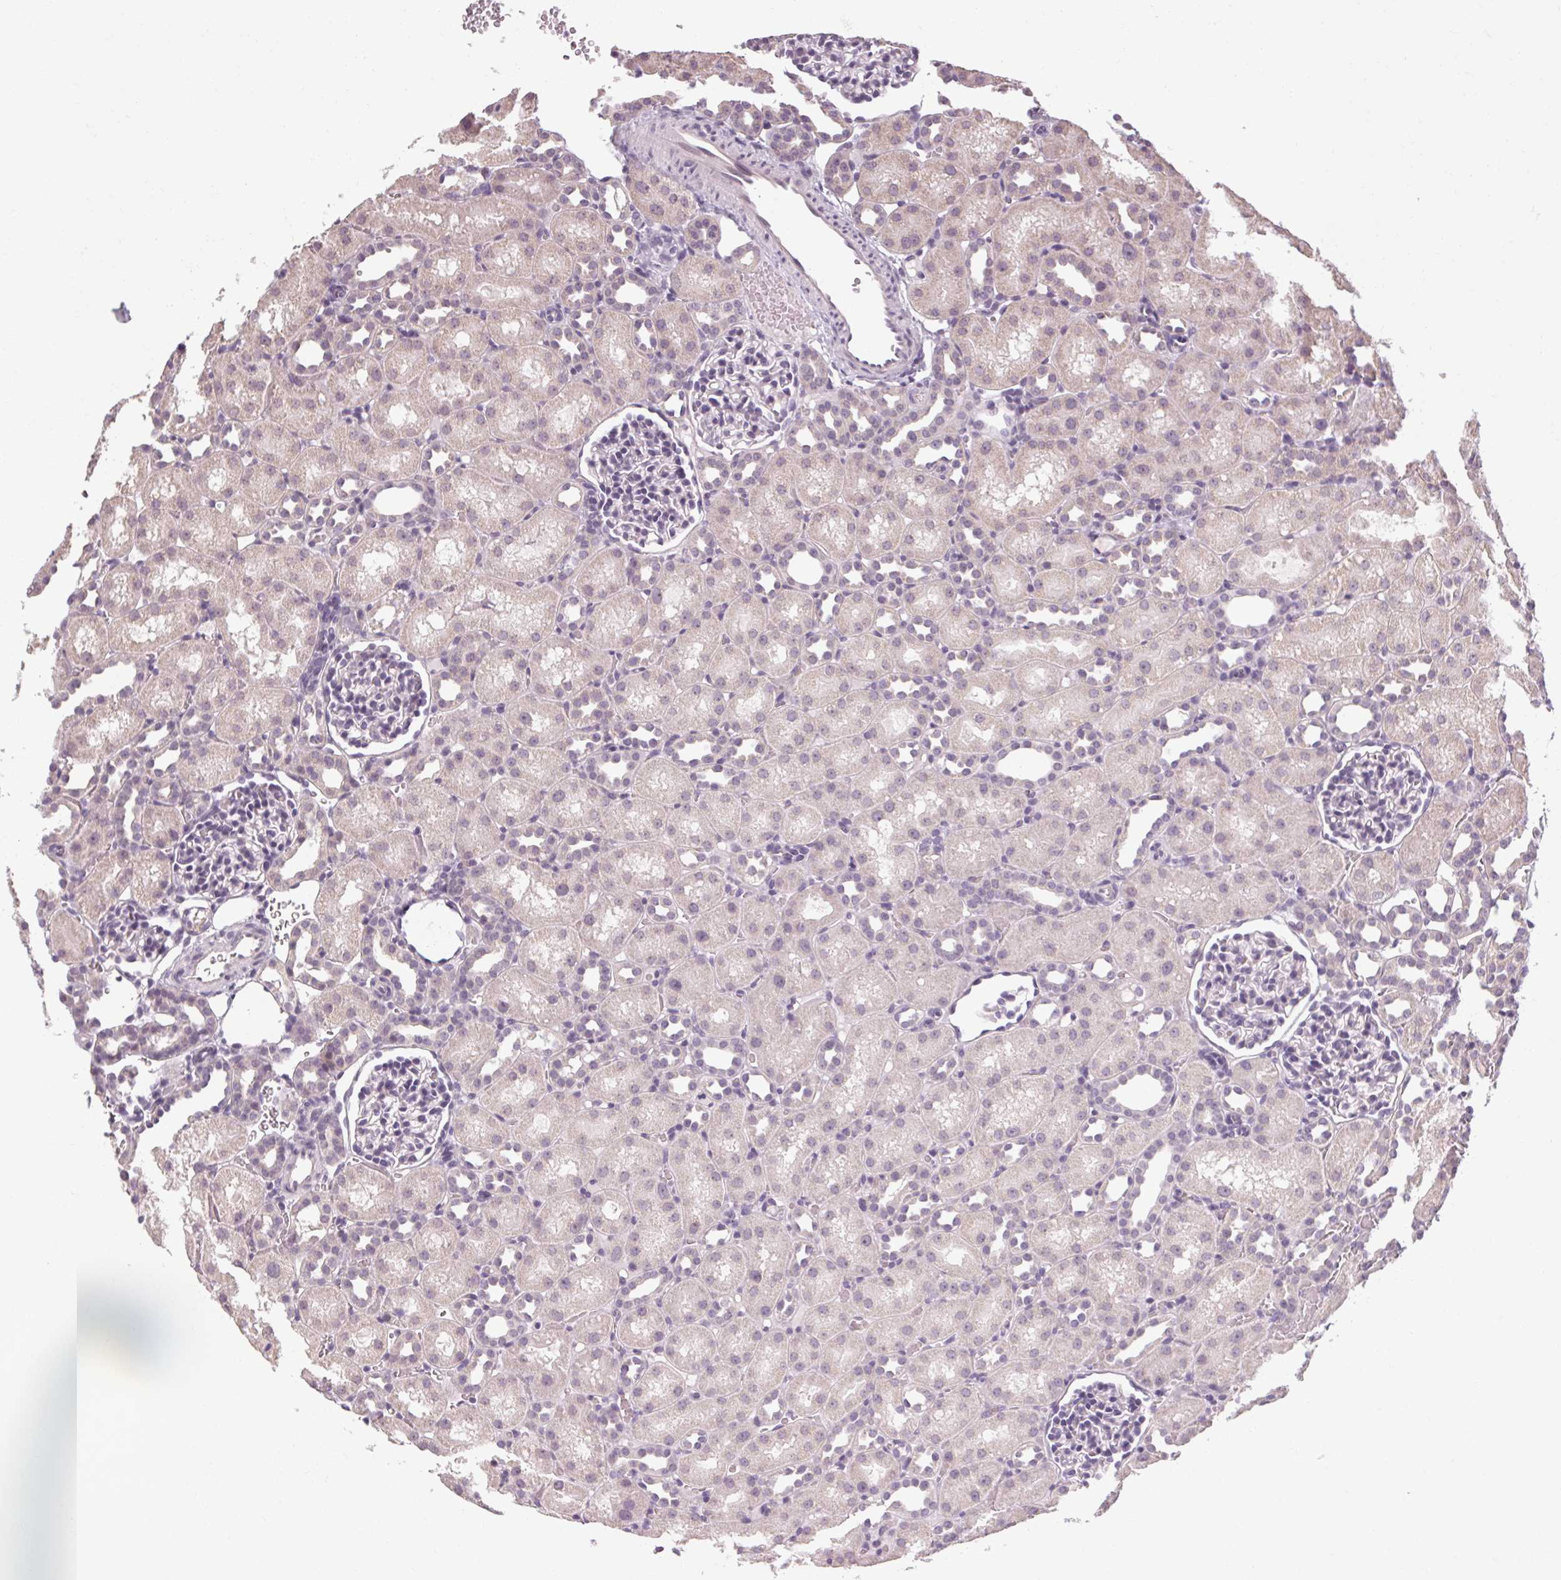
{"staining": {"intensity": "negative", "quantity": "none", "location": "none"}, "tissue": "kidney", "cell_type": "Cells in glomeruli", "image_type": "normal", "snomed": [{"axis": "morphology", "description": "Normal tissue, NOS"}, {"axis": "topography", "description": "Kidney"}], "caption": "Normal kidney was stained to show a protein in brown. There is no significant expression in cells in glomeruli. (Immunohistochemistry, brightfield microscopy, high magnification).", "gene": "KLHL40", "patient": {"sex": "male", "age": 1}}